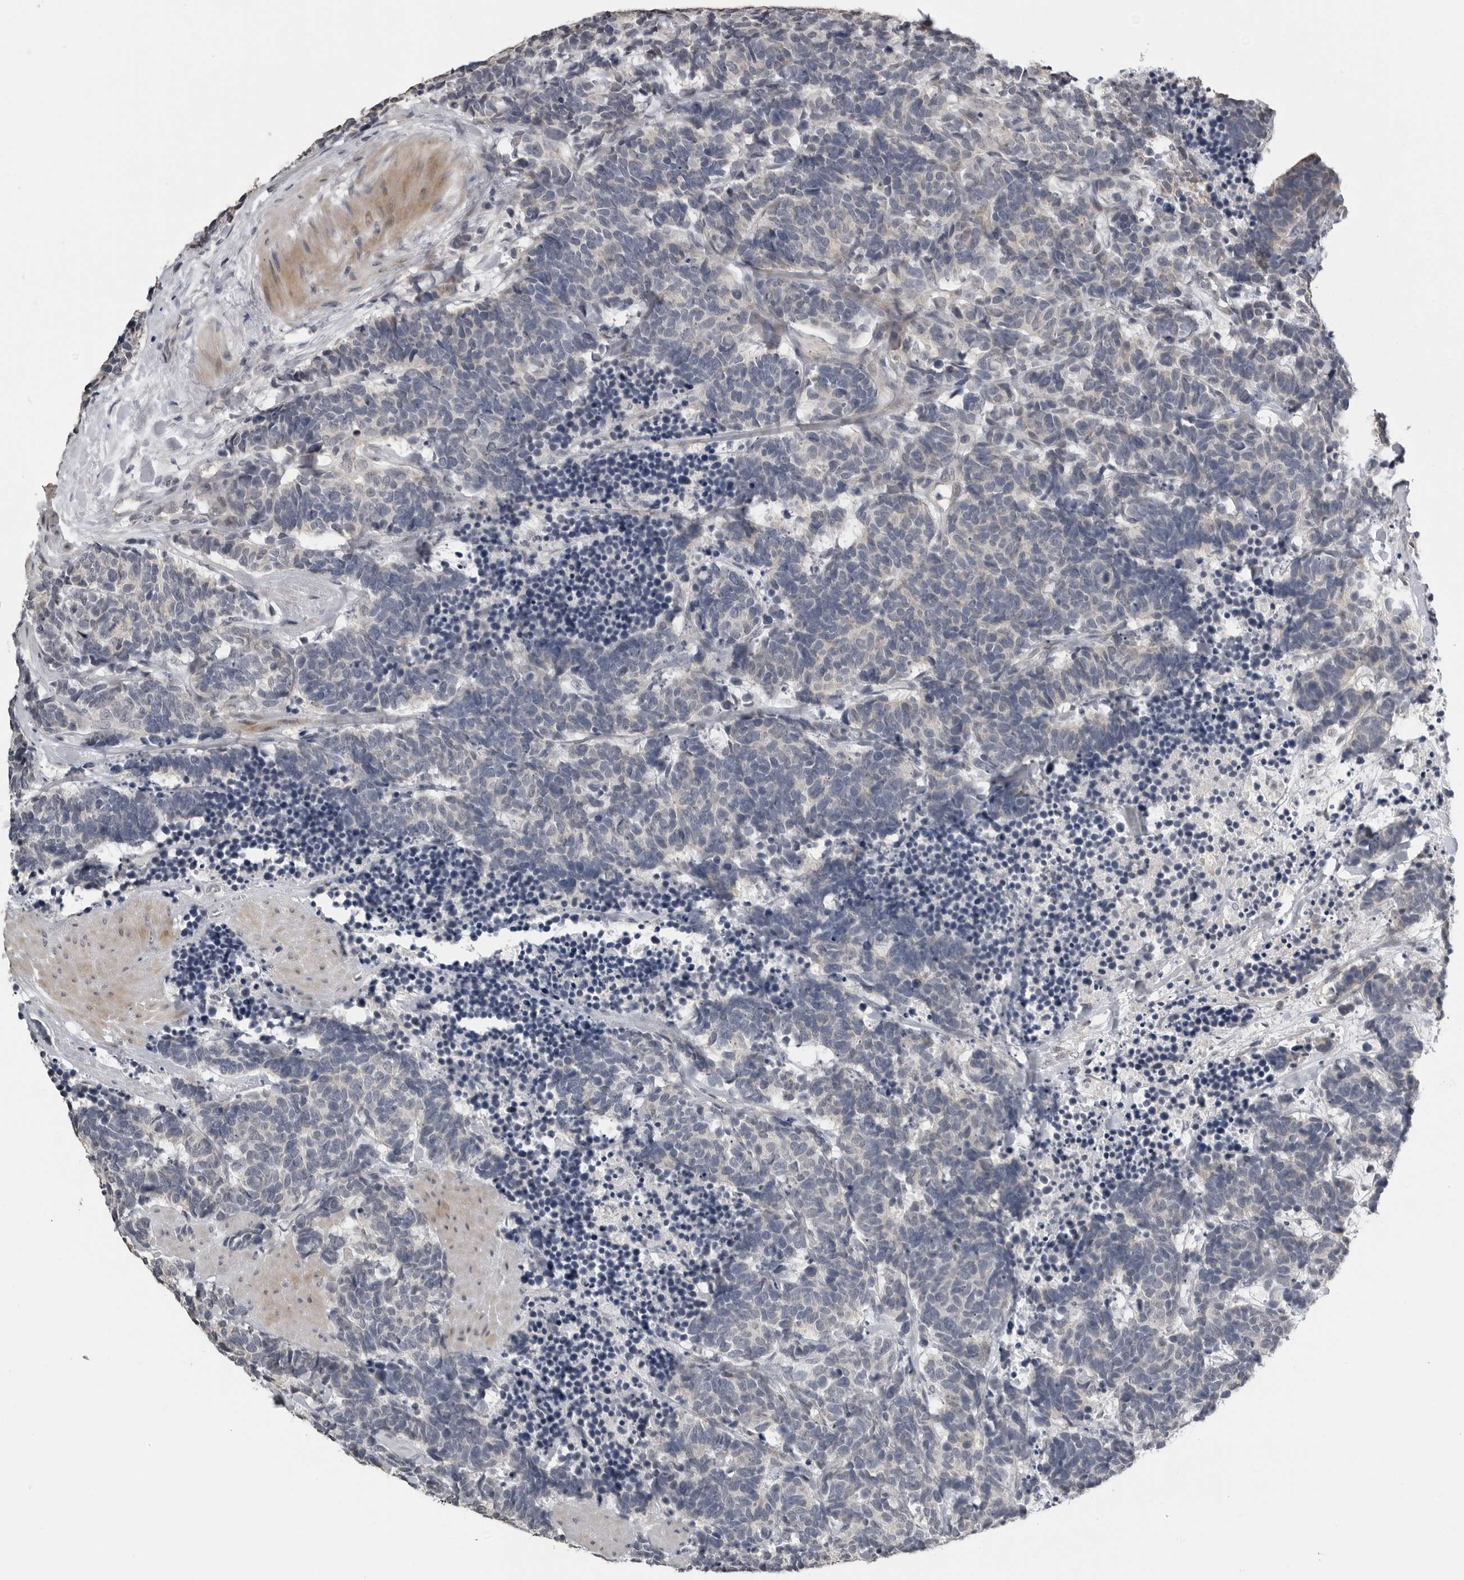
{"staining": {"intensity": "negative", "quantity": "none", "location": "none"}, "tissue": "carcinoid", "cell_type": "Tumor cells", "image_type": "cancer", "snomed": [{"axis": "morphology", "description": "Carcinoma, NOS"}, {"axis": "morphology", "description": "Carcinoid, malignant, NOS"}, {"axis": "topography", "description": "Urinary bladder"}], "caption": "A photomicrograph of carcinoid stained for a protein shows no brown staining in tumor cells. (Immunohistochemistry (ihc), brightfield microscopy, high magnification).", "gene": "PRRX2", "patient": {"sex": "male", "age": 57}}